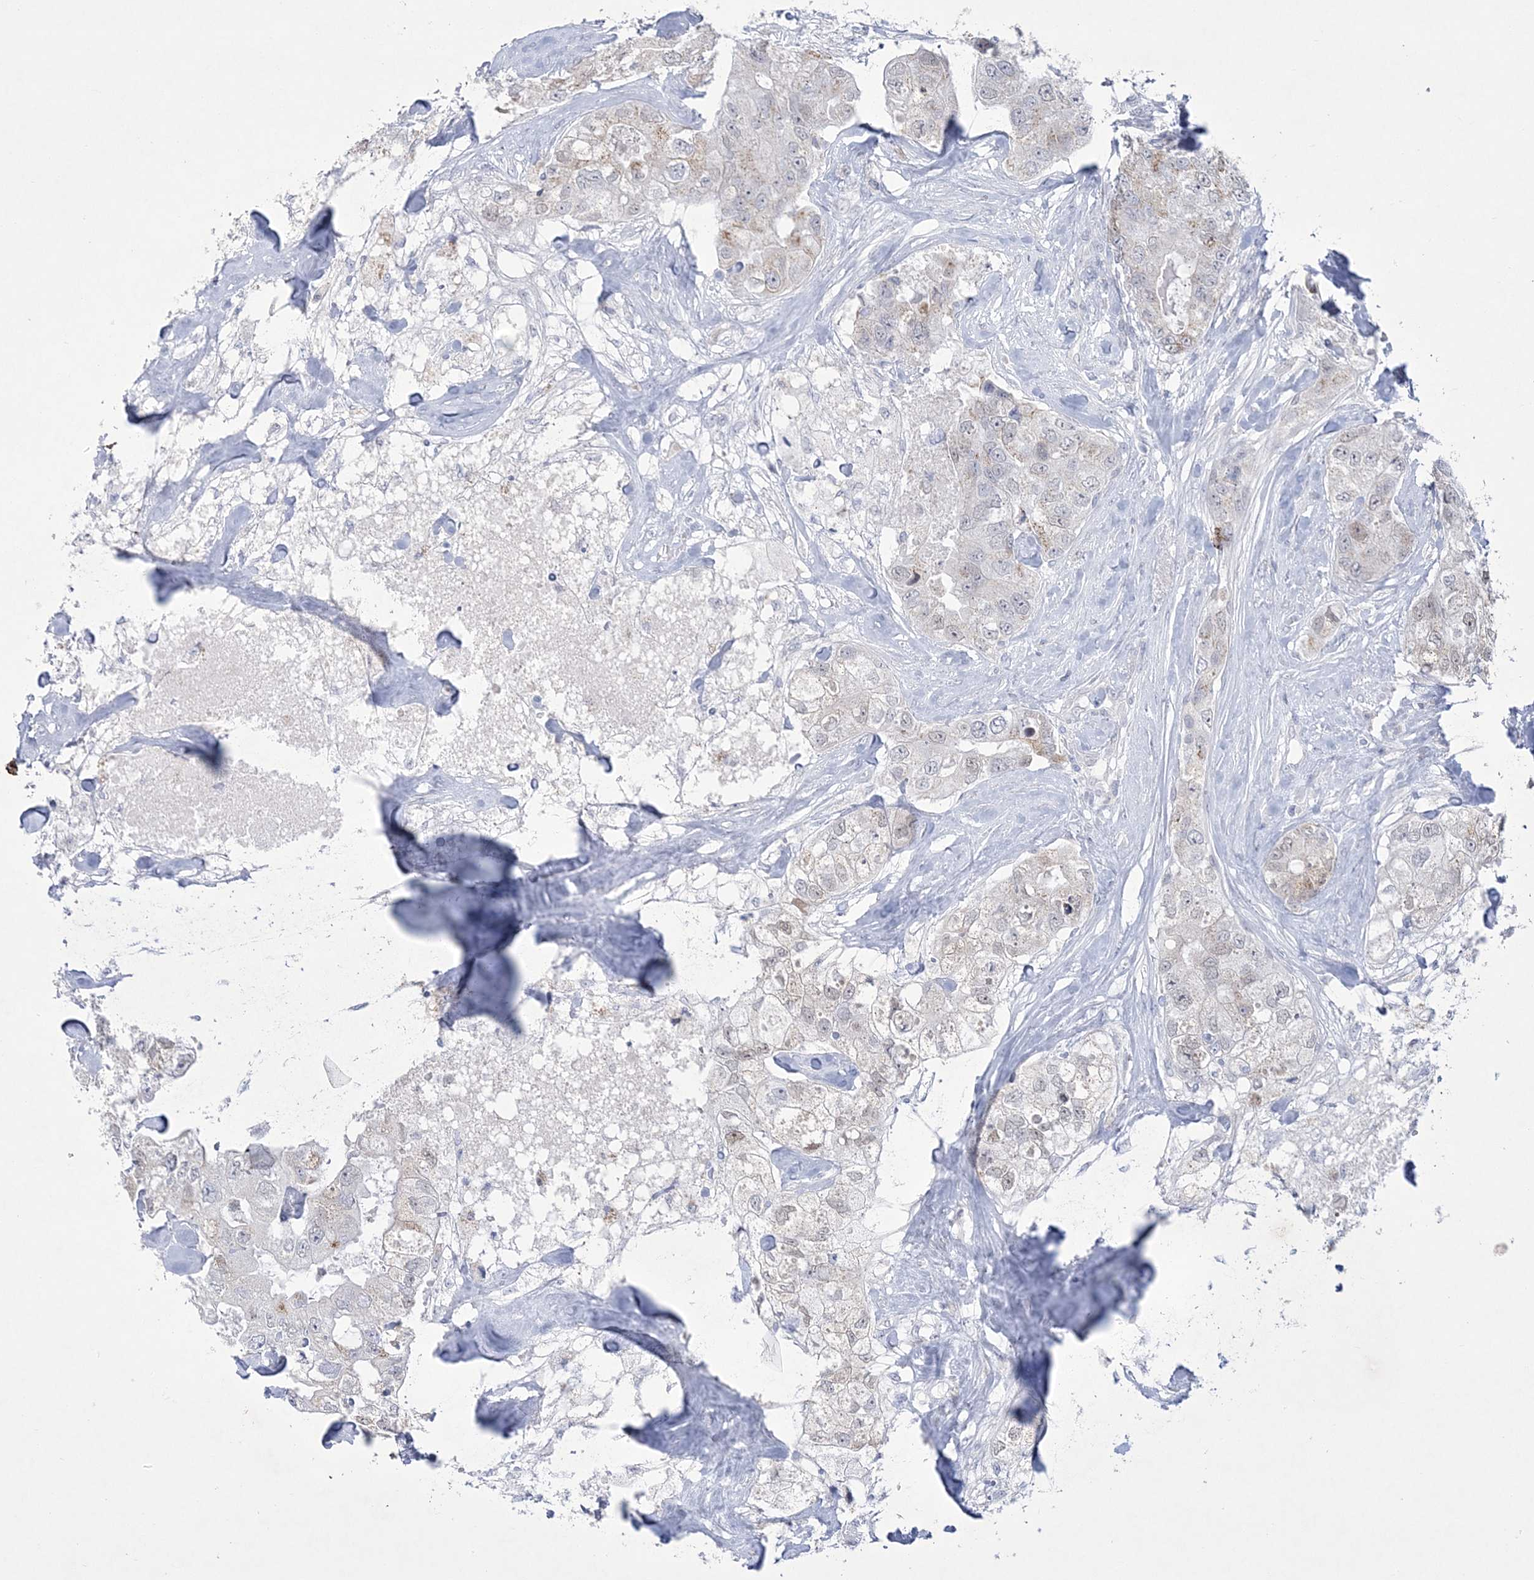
{"staining": {"intensity": "weak", "quantity": "<25%", "location": "cytoplasmic/membranous"}, "tissue": "breast cancer", "cell_type": "Tumor cells", "image_type": "cancer", "snomed": [{"axis": "morphology", "description": "Duct carcinoma"}, {"axis": "topography", "description": "Breast"}], "caption": "Tumor cells show no significant protein positivity in breast intraductal carcinoma.", "gene": "WDR27", "patient": {"sex": "female", "age": 62}}